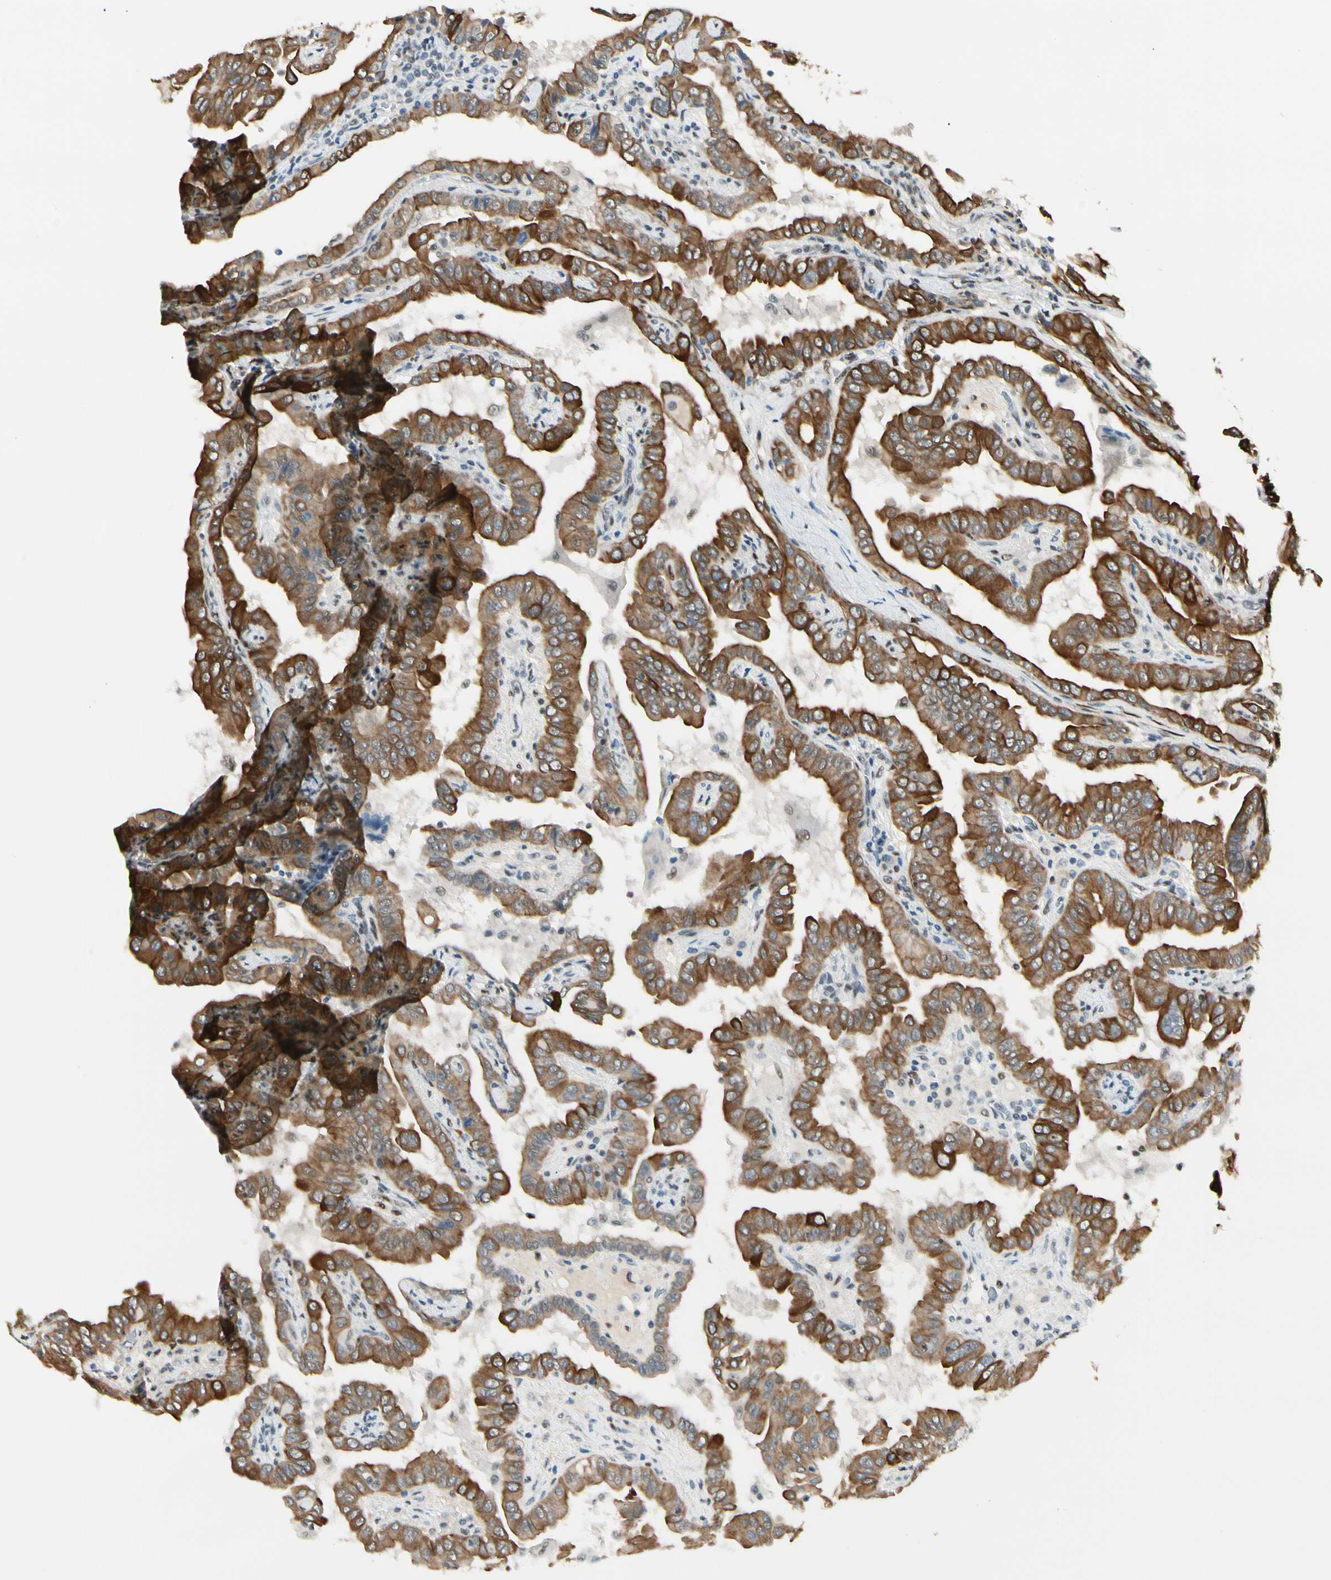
{"staining": {"intensity": "moderate", "quantity": ">75%", "location": "cytoplasmic/membranous"}, "tissue": "thyroid cancer", "cell_type": "Tumor cells", "image_type": "cancer", "snomed": [{"axis": "morphology", "description": "Papillary adenocarcinoma, NOS"}, {"axis": "topography", "description": "Thyroid gland"}], "caption": "Brown immunohistochemical staining in human papillary adenocarcinoma (thyroid) shows moderate cytoplasmic/membranous positivity in about >75% of tumor cells.", "gene": "ATXN1", "patient": {"sex": "male", "age": 33}}